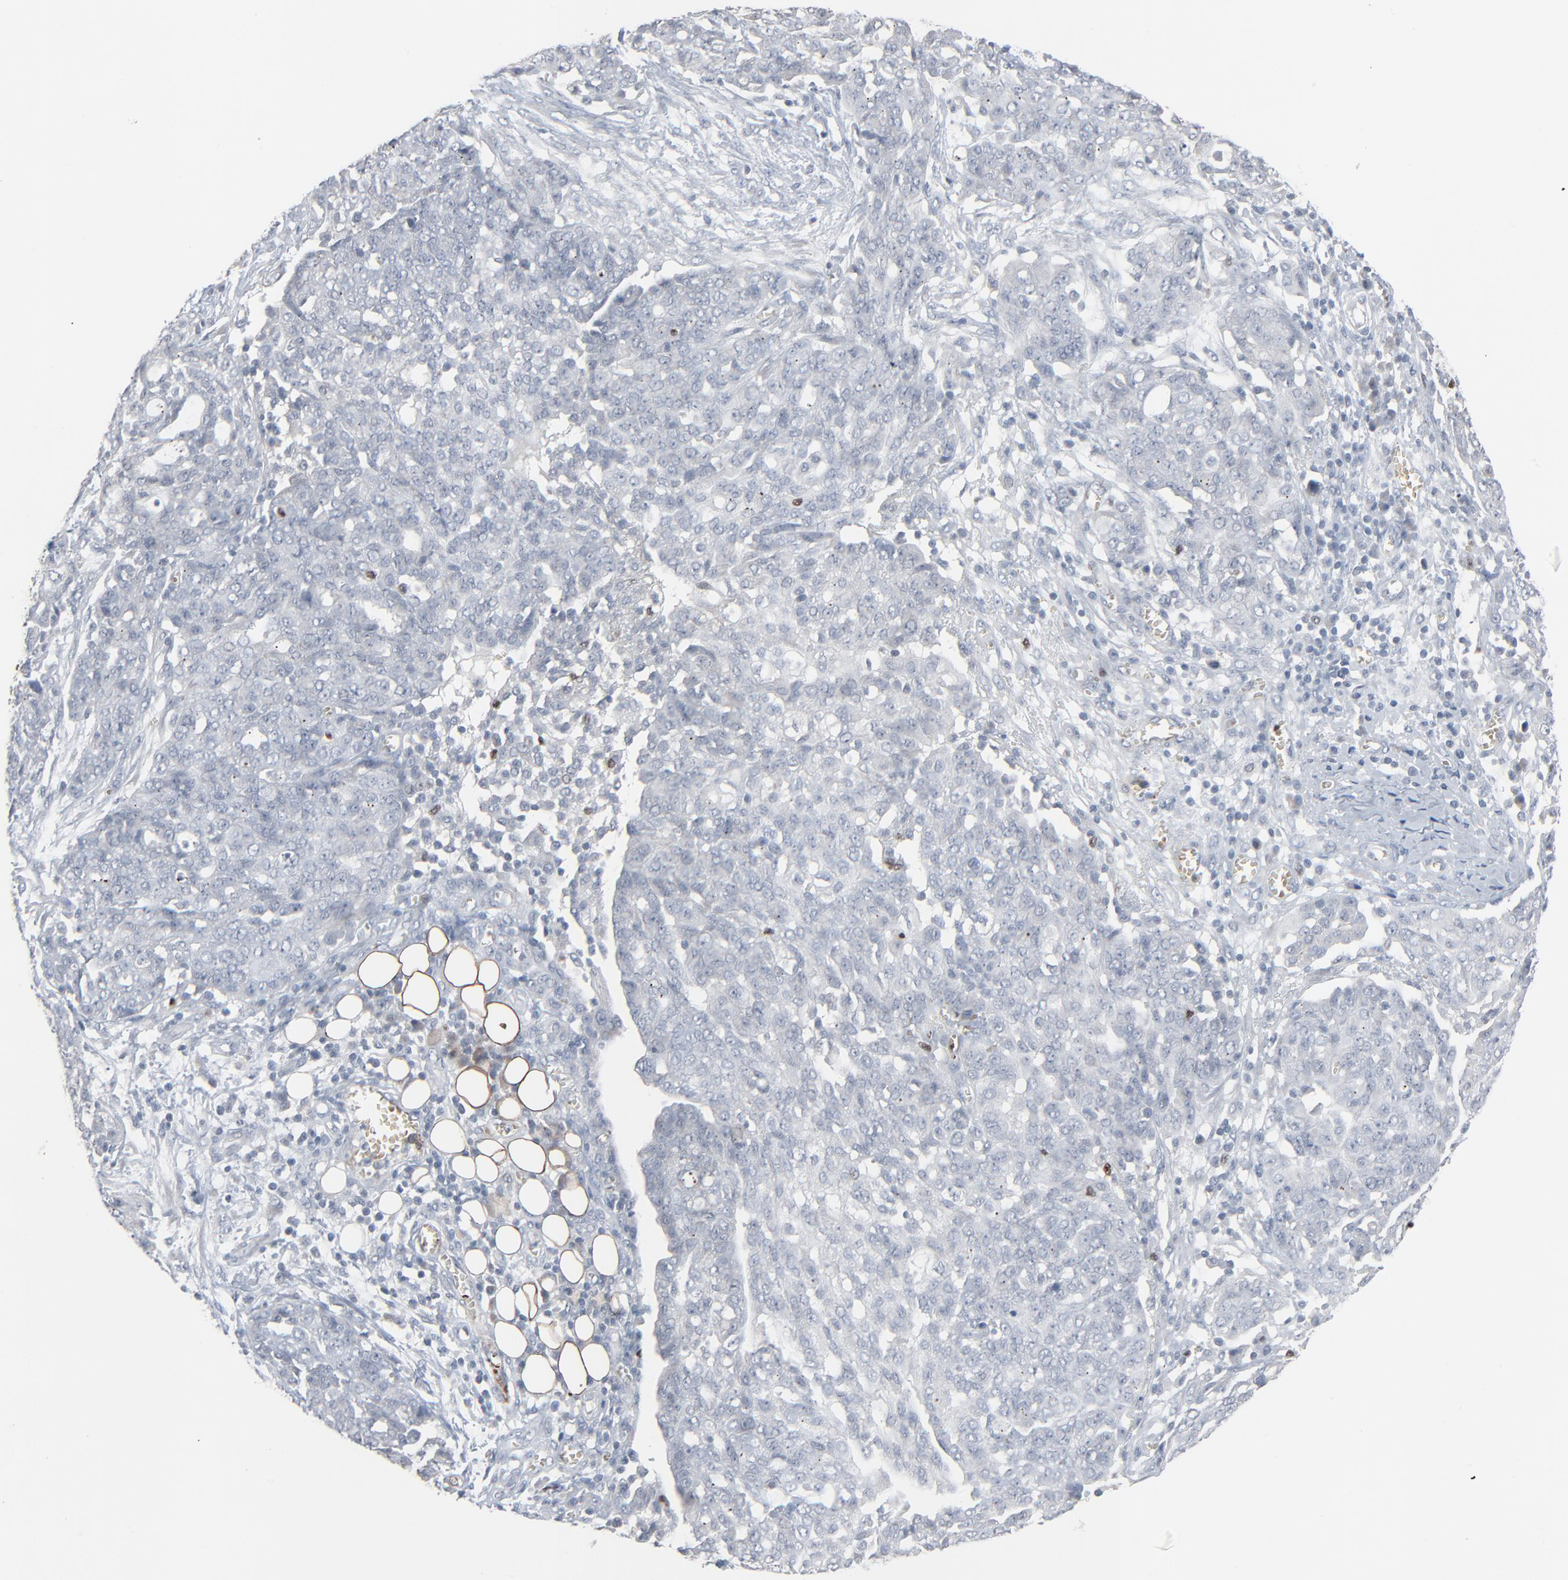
{"staining": {"intensity": "negative", "quantity": "none", "location": "none"}, "tissue": "ovarian cancer", "cell_type": "Tumor cells", "image_type": "cancer", "snomed": [{"axis": "morphology", "description": "Cystadenocarcinoma, serous, NOS"}, {"axis": "topography", "description": "Soft tissue"}, {"axis": "topography", "description": "Ovary"}], "caption": "This is an immunohistochemistry micrograph of human ovarian serous cystadenocarcinoma. There is no expression in tumor cells.", "gene": "SAGE1", "patient": {"sex": "female", "age": 57}}